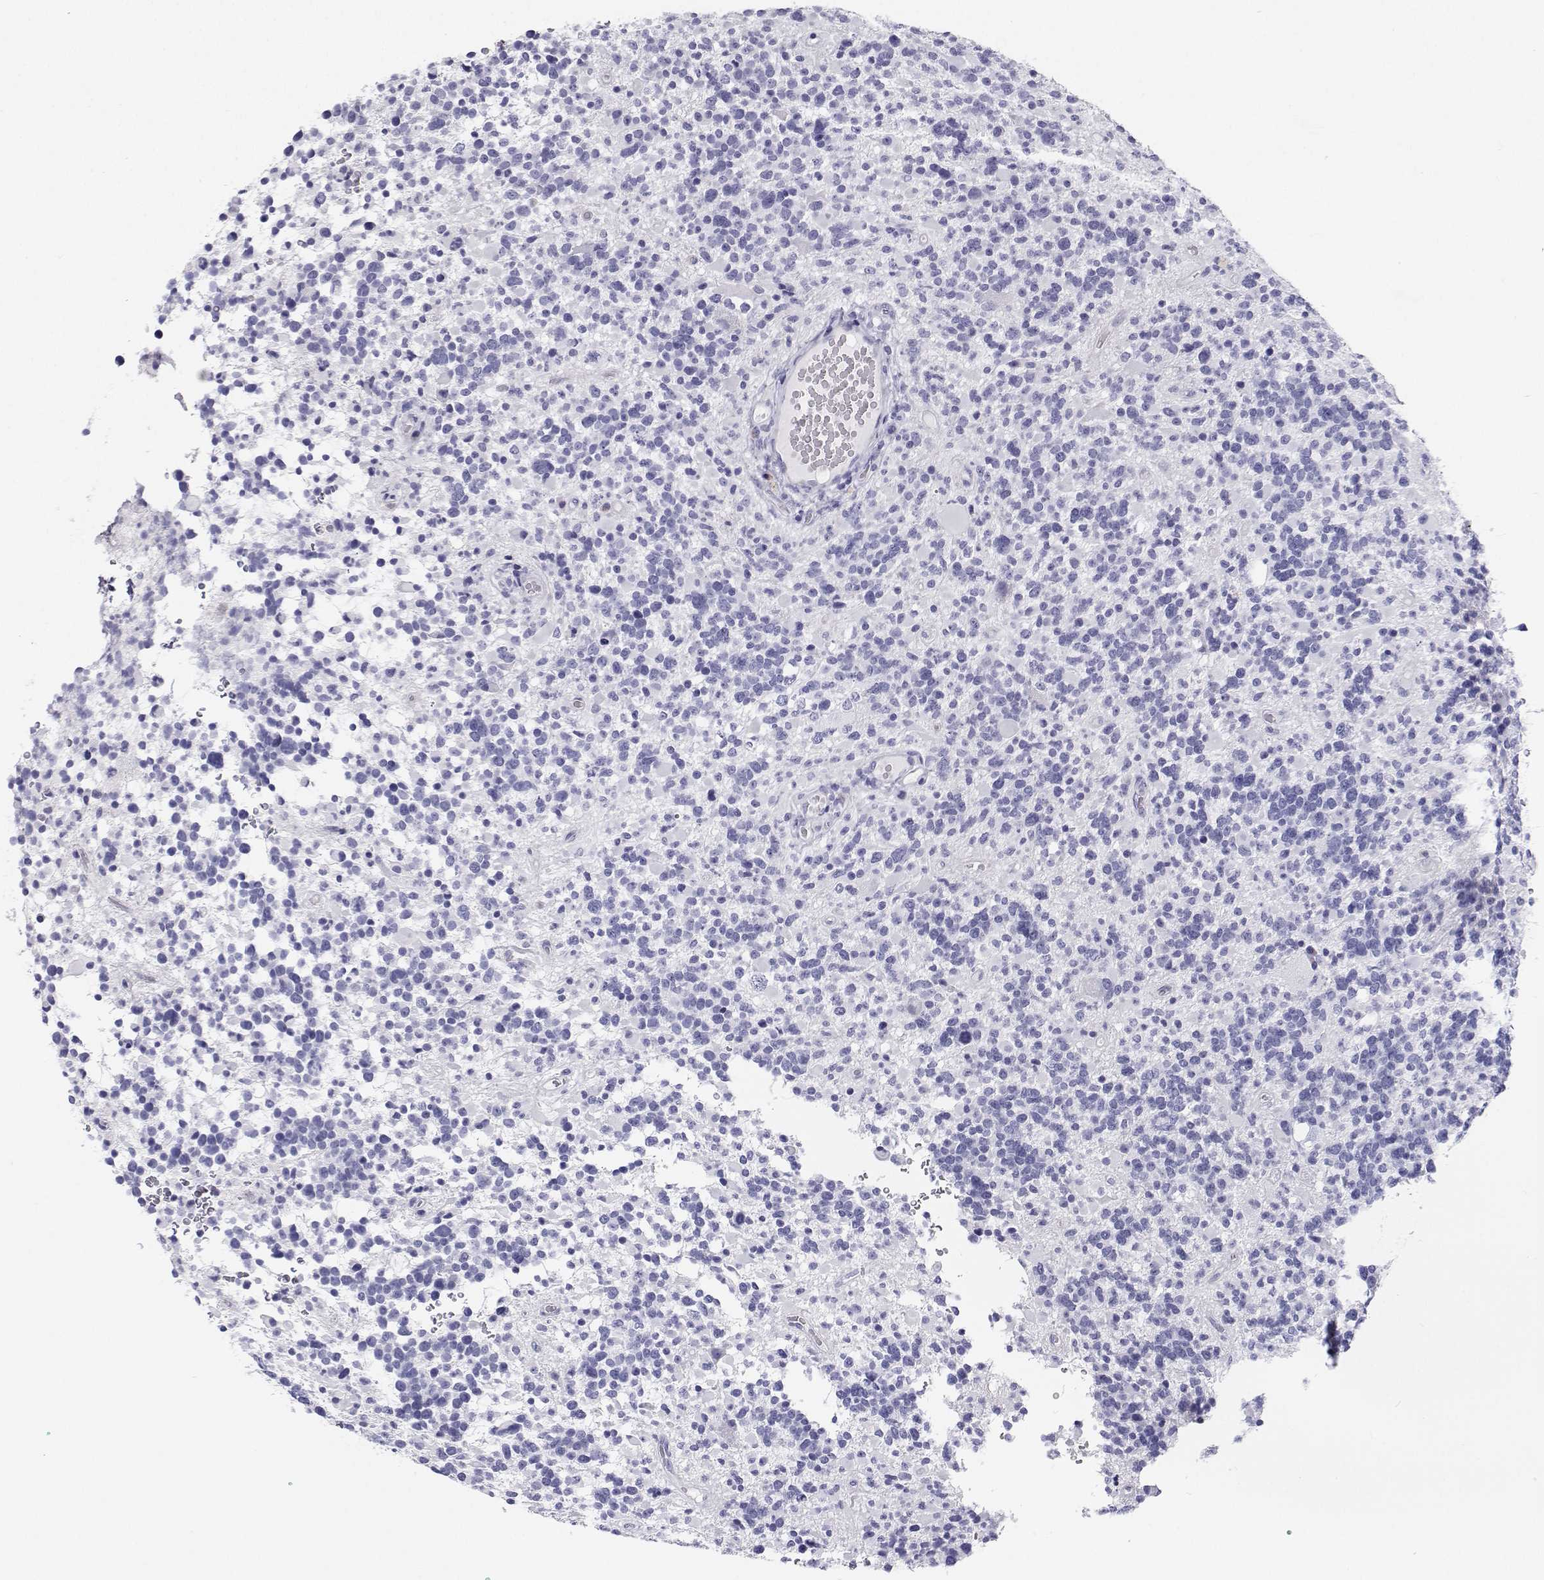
{"staining": {"intensity": "negative", "quantity": "none", "location": "none"}, "tissue": "glioma", "cell_type": "Tumor cells", "image_type": "cancer", "snomed": [{"axis": "morphology", "description": "Glioma, malignant, High grade"}, {"axis": "topography", "description": "Brain"}], "caption": "A high-resolution micrograph shows IHC staining of glioma, which demonstrates no significant positivity in tumor cells.", "gene": "BHMT", "patient": {"sex": "female", "age": 40}}